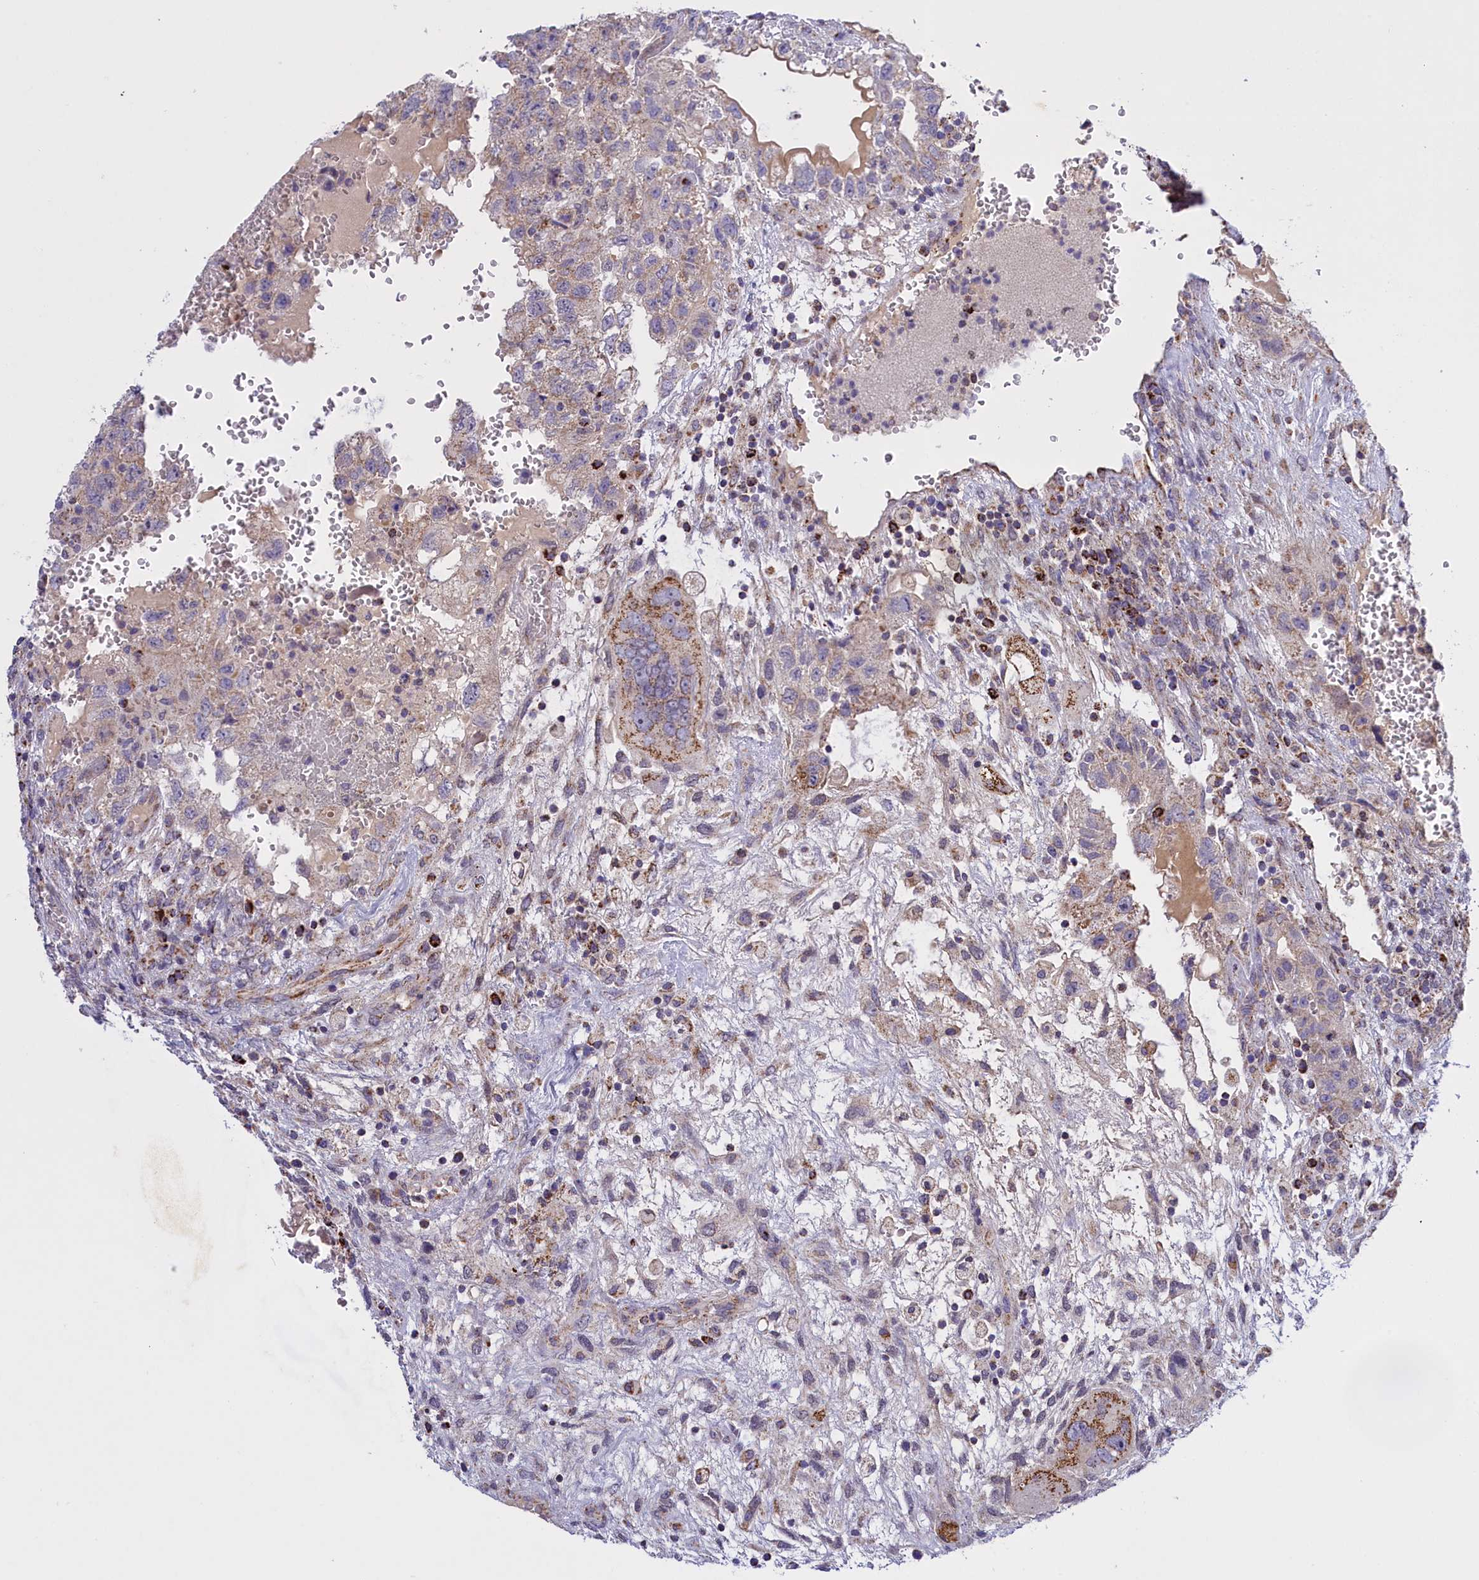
{"staining": {"intensity": "moderate", "quantity": "<25%", "location": "cytoplasmic/membranous"}, "tissue": "testis cancer", "cell_type": "Tumor cells", "image_type": "cancer", "snomed": [{"axis": "morphology", "description": "Carcinoma, Embryonal, NOS"}, {"axis": "topography", "description": "Testis"}], "caption": "Immunohistochemical staining of human testis cancer exhibits moderate cytoplasmic/membranous protein positivity in about <25% of tumor cells.", "gene": "FAM149B1", "patient": {"sex": "male", "age": 36}}